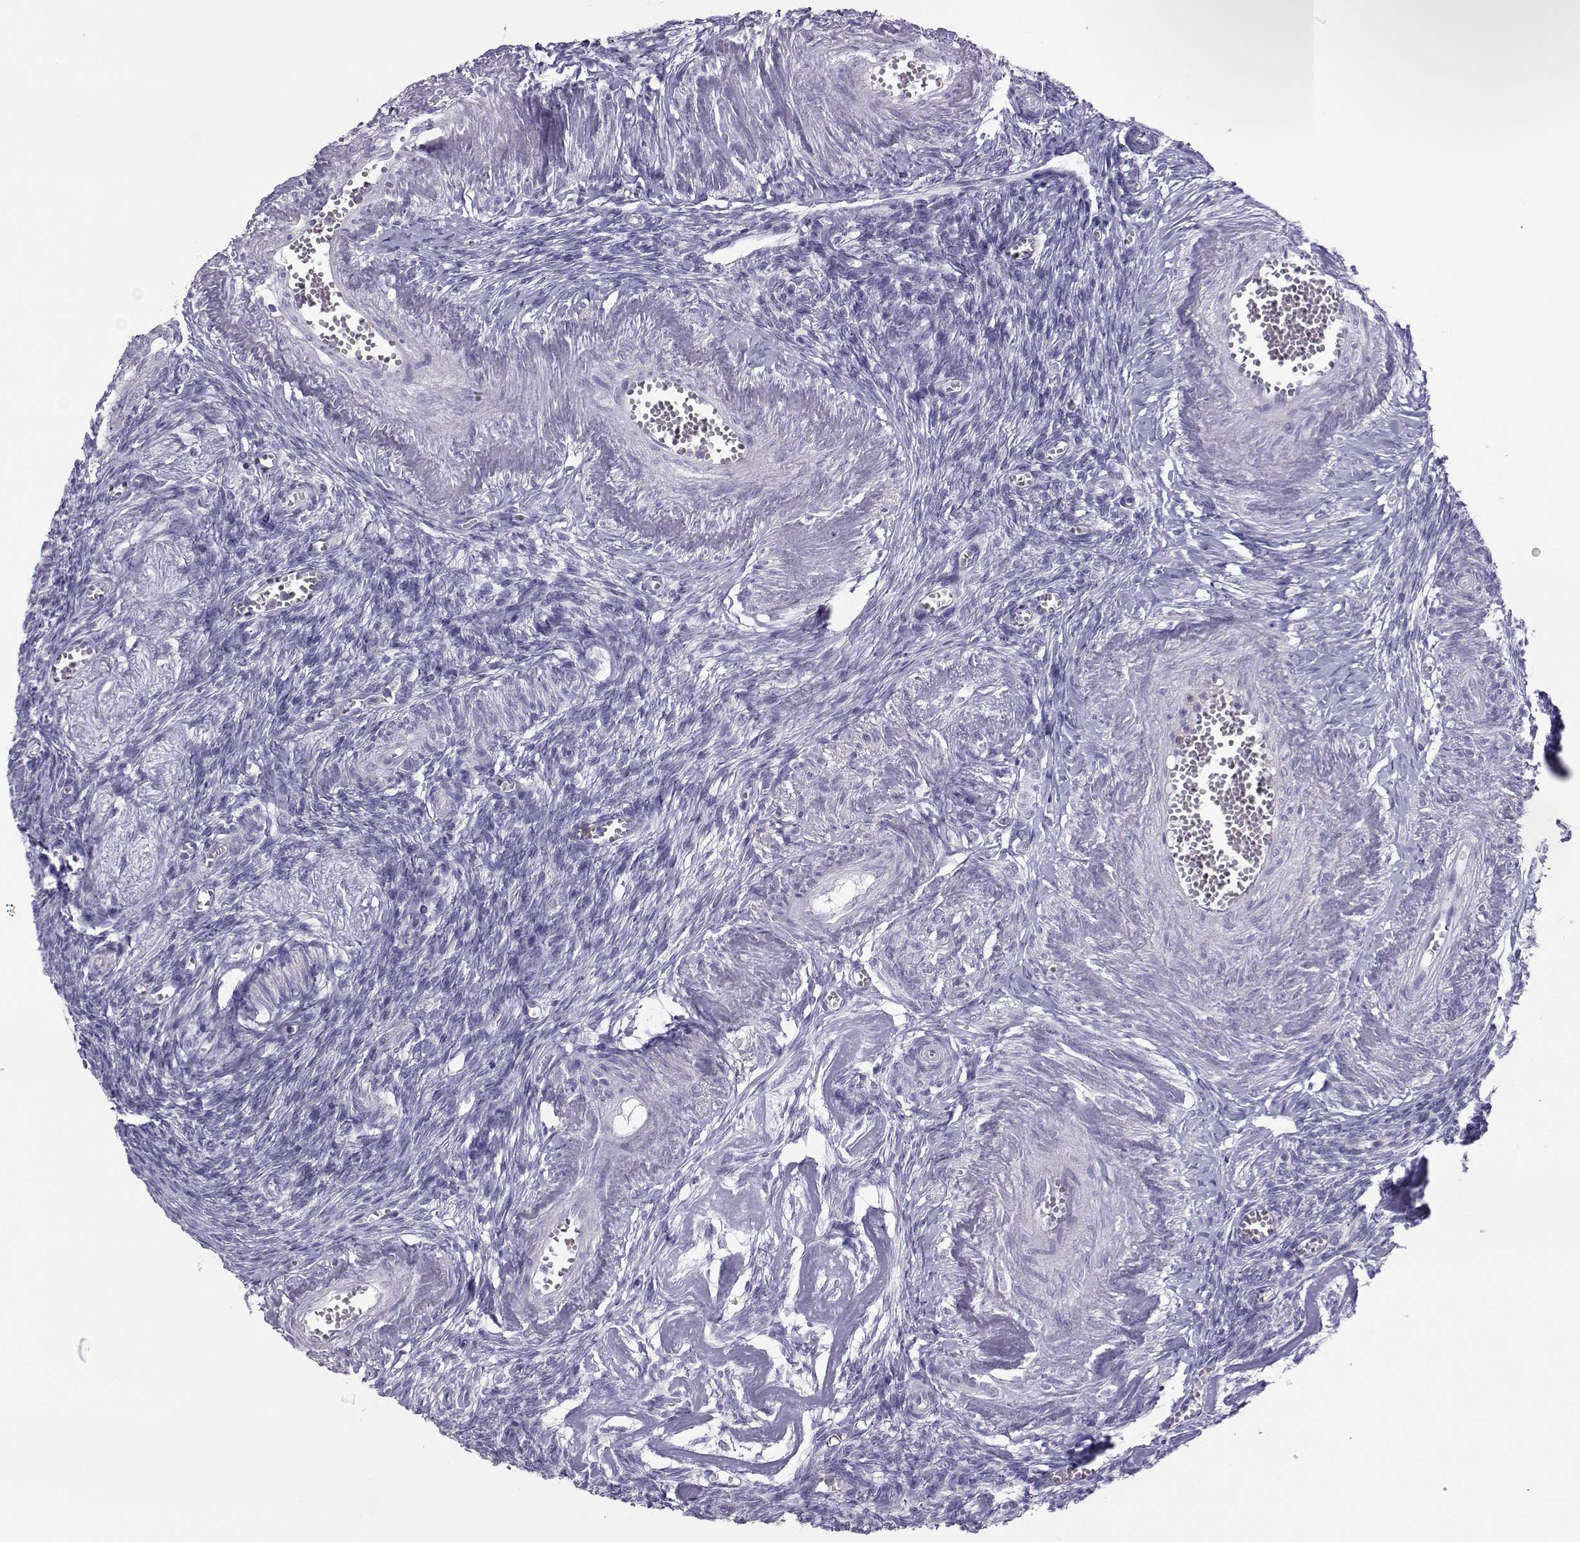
{"staining": {"intensity": "negative", "quantity": "none", "location": "none"}, "tissue": "ovary", "cell_type": "Follicle cells", "image_type": "normal", "snomed": [{"axis": "morphology", "description": "Normal tissue, NOS"}, {"axis": "topography", "description": "Ovary"}], "caption": "This is an IHC photomicrograph of unremarkable human ovary. There is no positivity in follicle cells.", "gene": "TRPM7", "patient": {"sex": "female", "age": 43}}